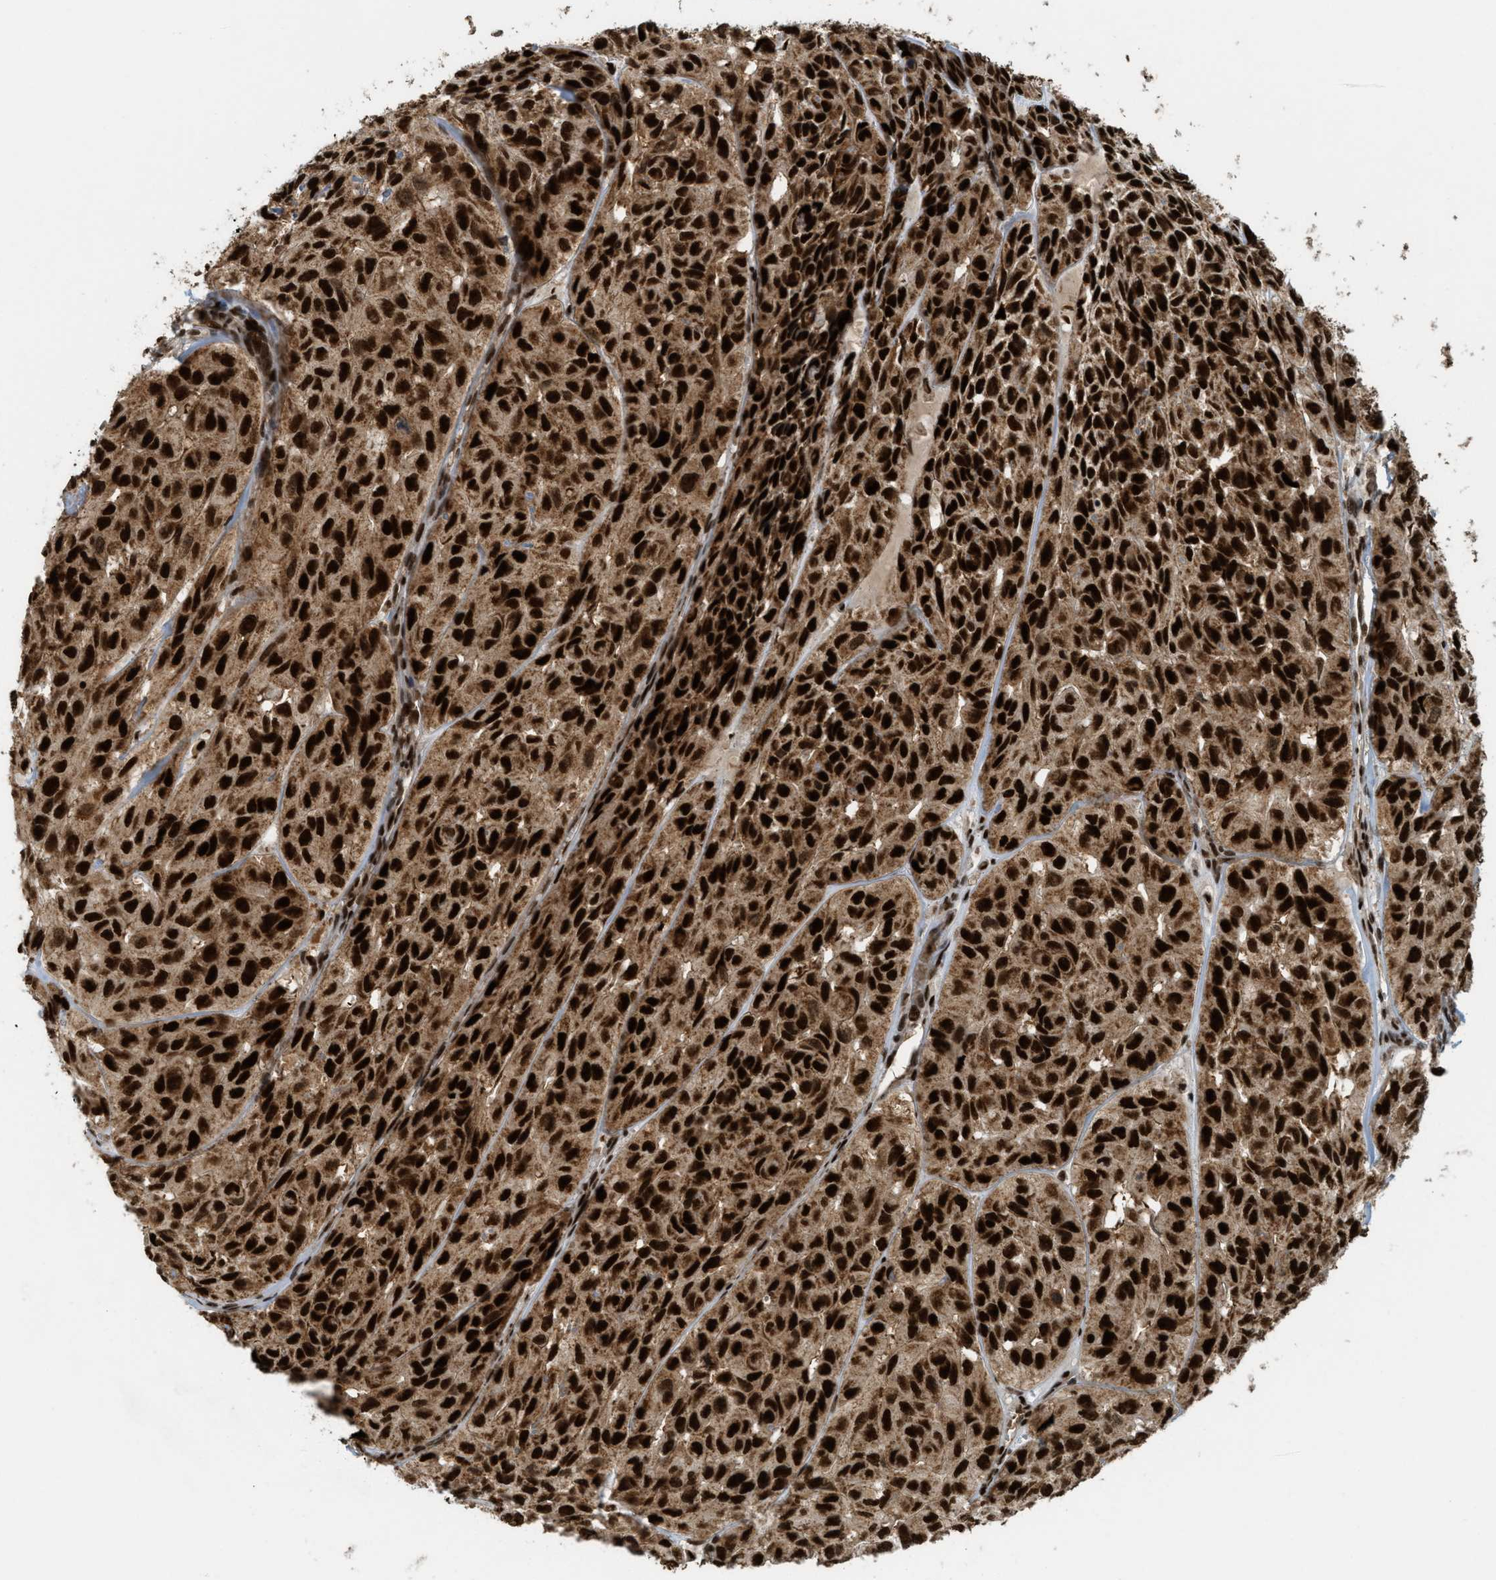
{"staining": {"intensity": "strong", "quantity": ">75%", "location": "cytoplasmic/membranous,nuclear"}, "tissue": "head and neck cancer", "cell_type": "Tumor cells", "image_type": "cancer", "snomed": [{"axis": "morphology", "description": "Adenocarcinoma, NOS"}, {"axis": "topography", "description": "Salivary gland, NOS"}, {"axis": "topography", "description": "Head-Neck"}], "caption": "A high amount of strong cytoplasmic/membranous and nuclear expression is present in about >75% of tumor cells in head and neck cancer tissue.", "gene": "TLK1", "patient": {"sex": "female", "age": 76}}